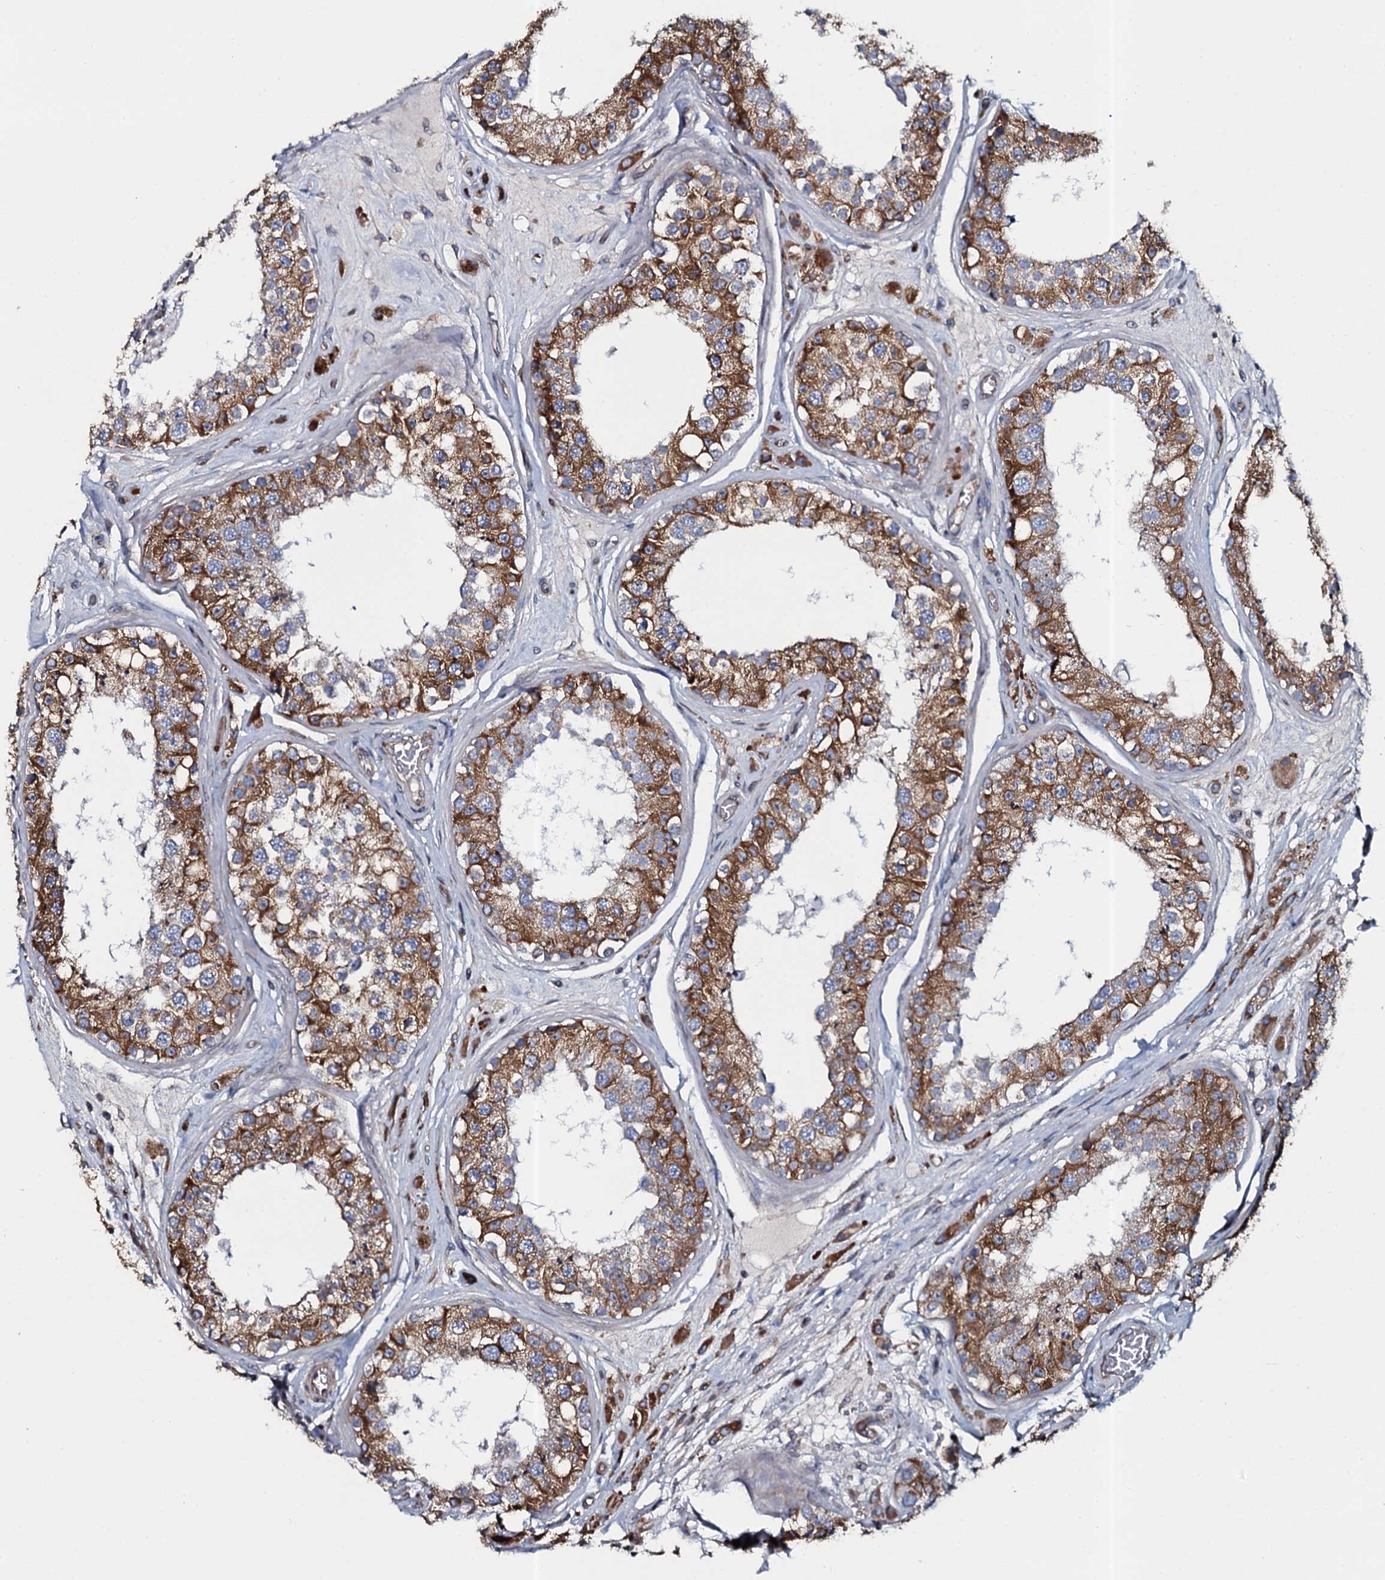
{"staining": {"intensity": "moderate", "quantity": ">75%", "location": "cytoplasmic/membranous"}, "tissue": "testis", "cell_type": "Cells in seminiferous ducts", "image_type": "normal", "snomed": [{"axis": "morphology", "description": "Normal tissue, NOS"}, {"axis": "topography", "description": "Testis"}], "caption": "Testis stained for a protein (brown) shows moderate cytoplasmic/membranous positive positivity in approximately >75% of cells in seminiferous ducts.", "gene": "TMEM151A", "patient": {"sex": "male", "age": 25}}